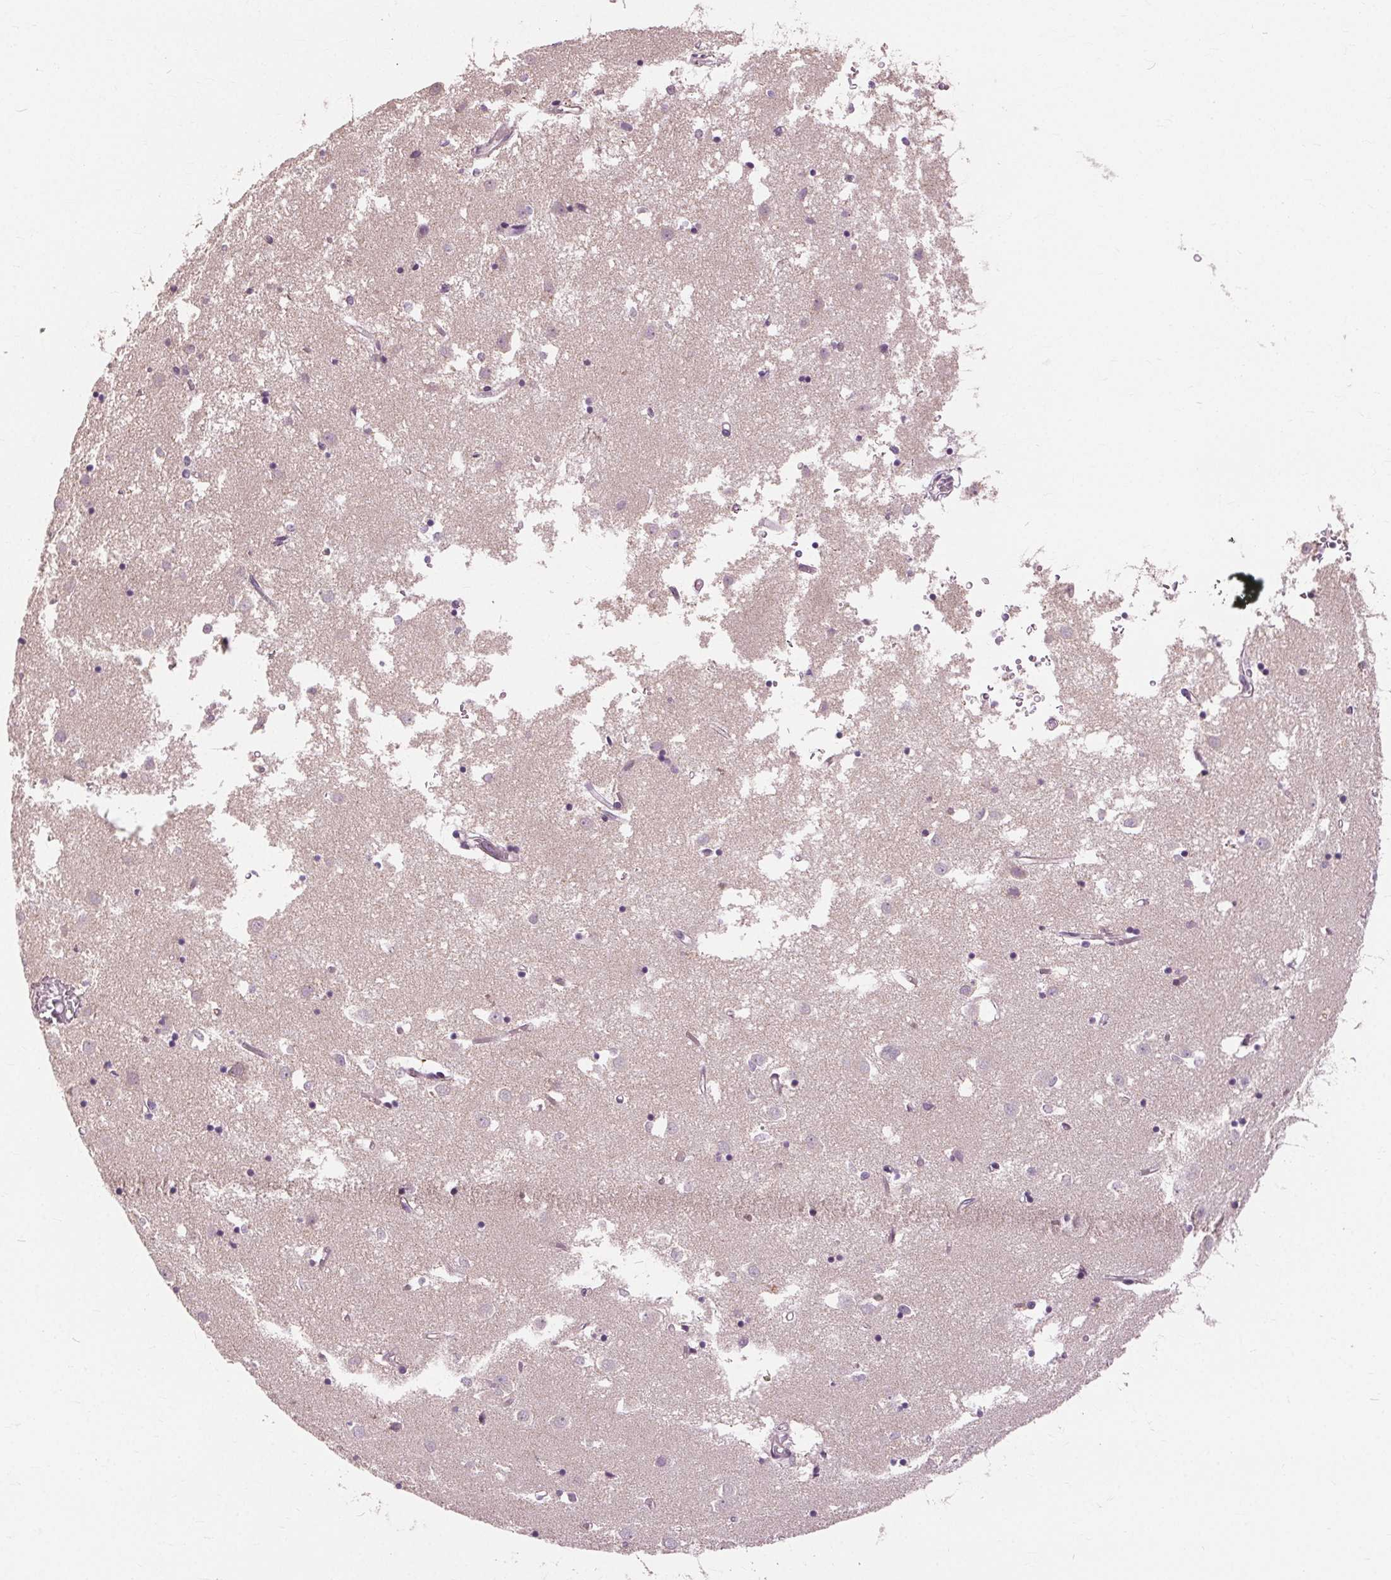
{"staining": {"intensity": "negative", "quantity": "none", "location": "none"}, "tissue": "caudate", "cell_type": "Glial cells", "image_type": "normal", "snomed": [{"axis": "morphology", "description": "Normal tissue, NOS"}, {"axis": "topography", "description": "Lateral ventricle wall"}], "caption": "DAB immunohistochemical staining of benign human caudate displays no significant positivity in glial cells. The staining is performed using DAB (3,3'-diaminobenzidine) brown chromogen with nuclei counter-stained in using hematoxylin.", "gene": "SIGLEC6", "patient": {"sex": "male", "age": 70}}